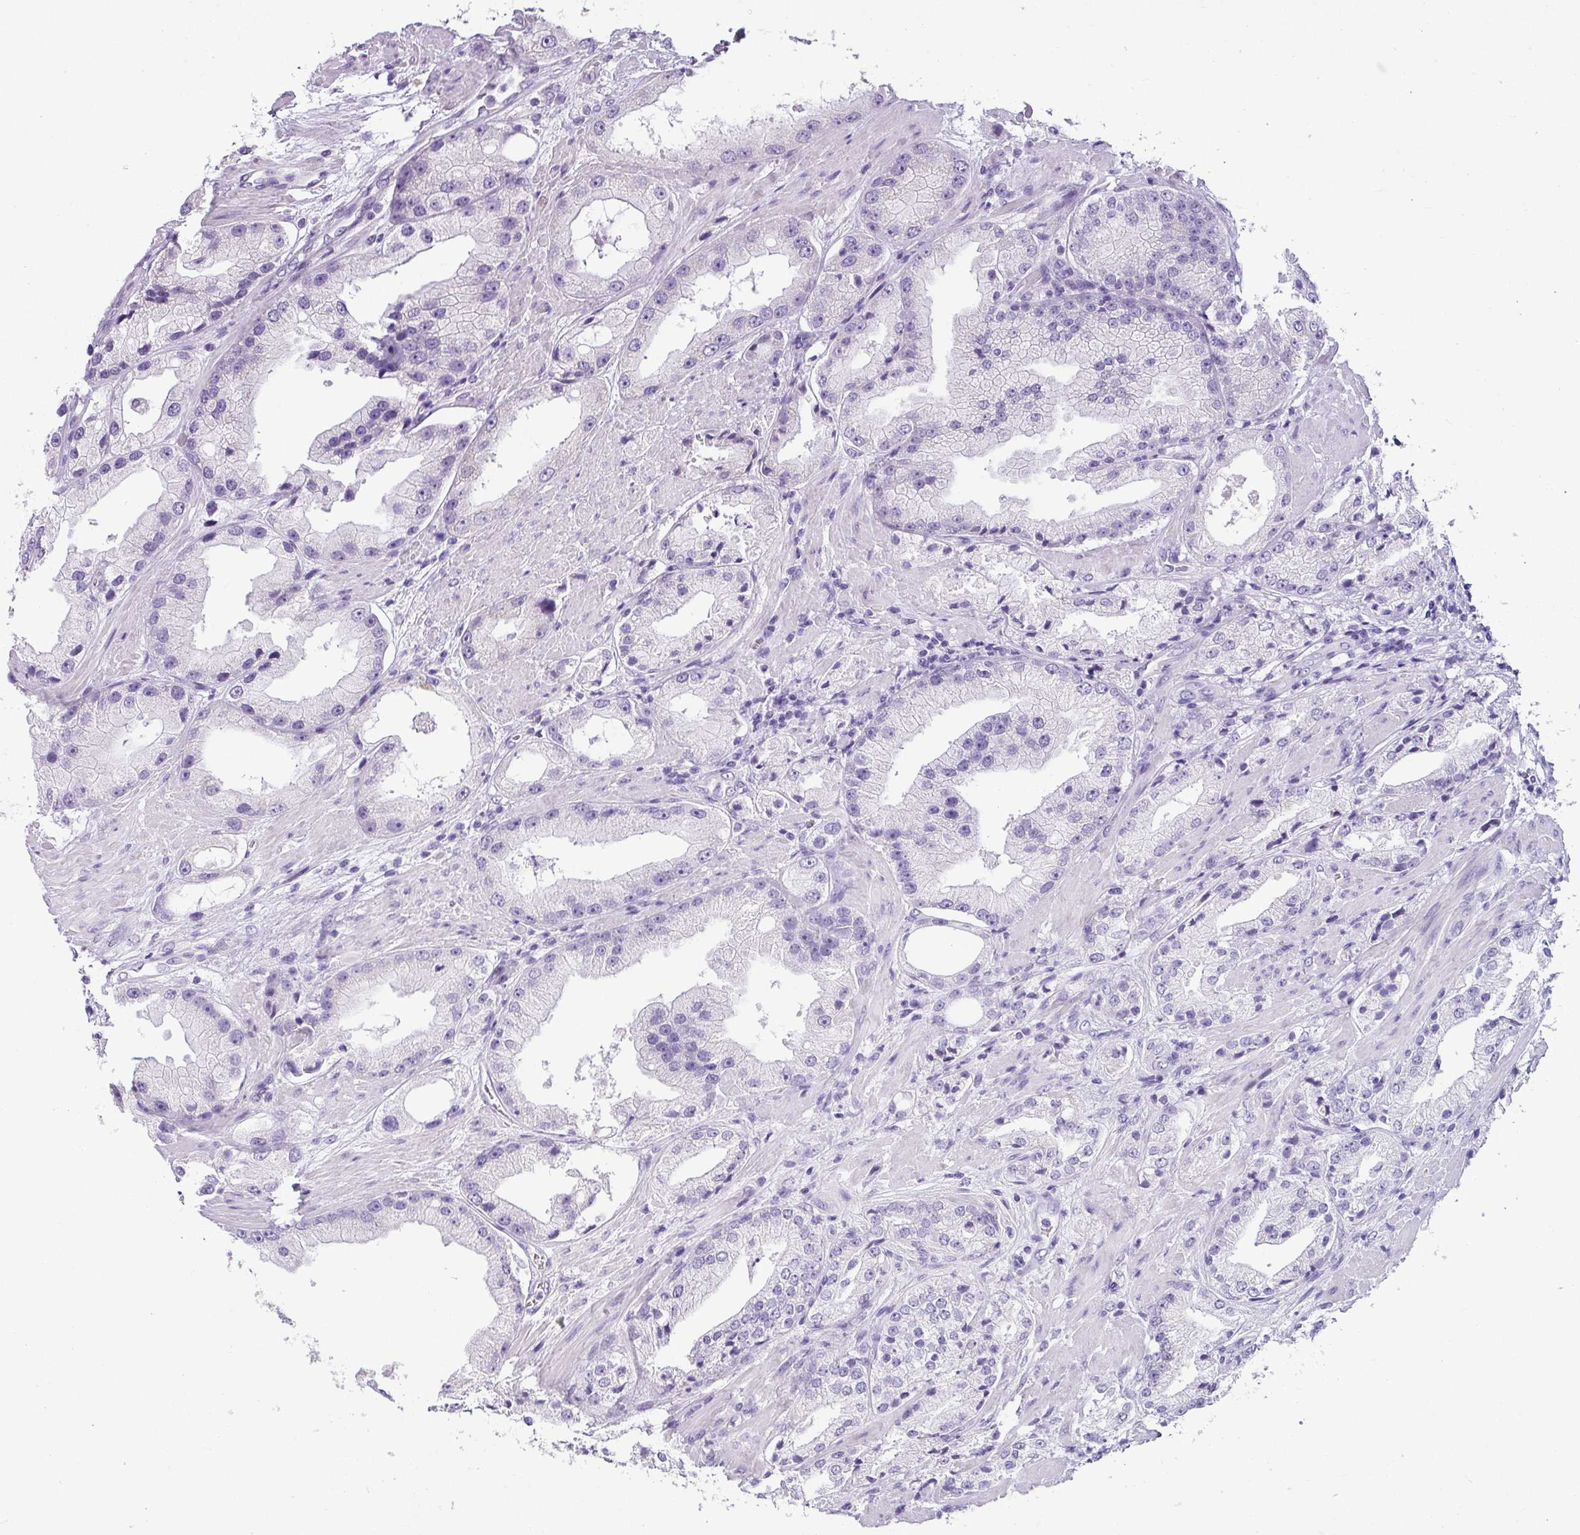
{"staining": {"intensity": "negative", "quantity": "none", "location": "none"}, "tissue": "prostate cancer", "cell_type": "Tumor cells", "image_type": "cancer", "snomed": [{"axis": "morphology", "description": "Adenocarcinoma, Low grade"}, {"axis": "topography", "description": "Prostate"}], "caption": "Adenocarcinoma (low-grade) (prostate) stained for a protein using immunohistochemistry (IHC) shows no staining tumor cells.", "gene": "PALS2", "patient": {"sex": "male", "age": 67}}